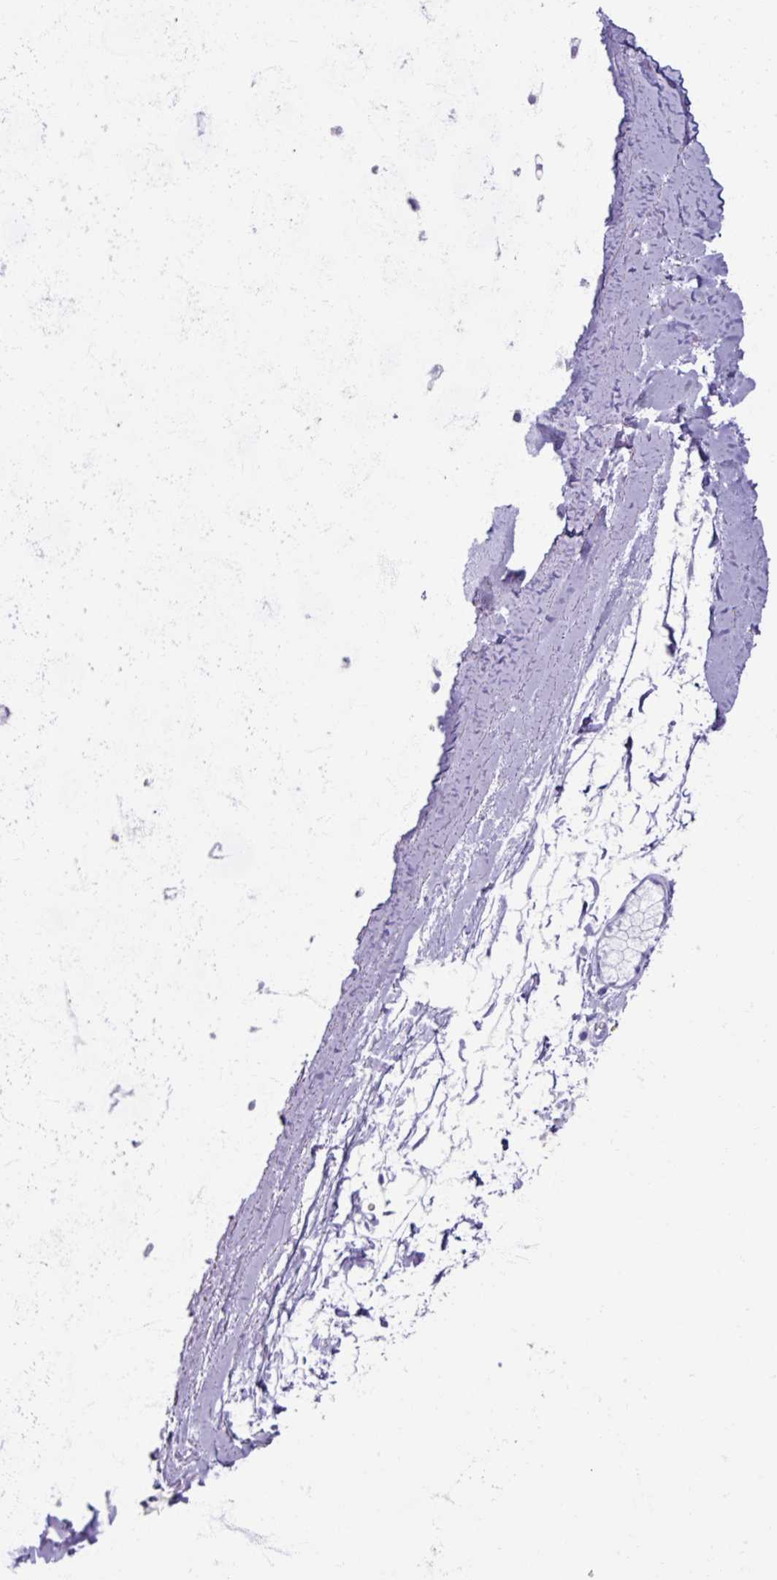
{"staining": {"intensity": "negative", "quantity": "none", "location": "none"}, "tissue": "adipose tissue", "cell_type": "Adipocytes", "image_type": "normal", "snomed": [{"axis": "morphology", "description": "Normal tissue, NOS"}, {"axis": "topography", "description": "Cartilage tissue"}, {"axis": "topography", "description": "Bronchus"}], "caption": "IHC histopathology image of unremarkable adipose tissue stained for a protein (brown), which reveals no staining in adipocytes.", "gene": "ARG1", "patient": {"sex": "female", "age": 72}}